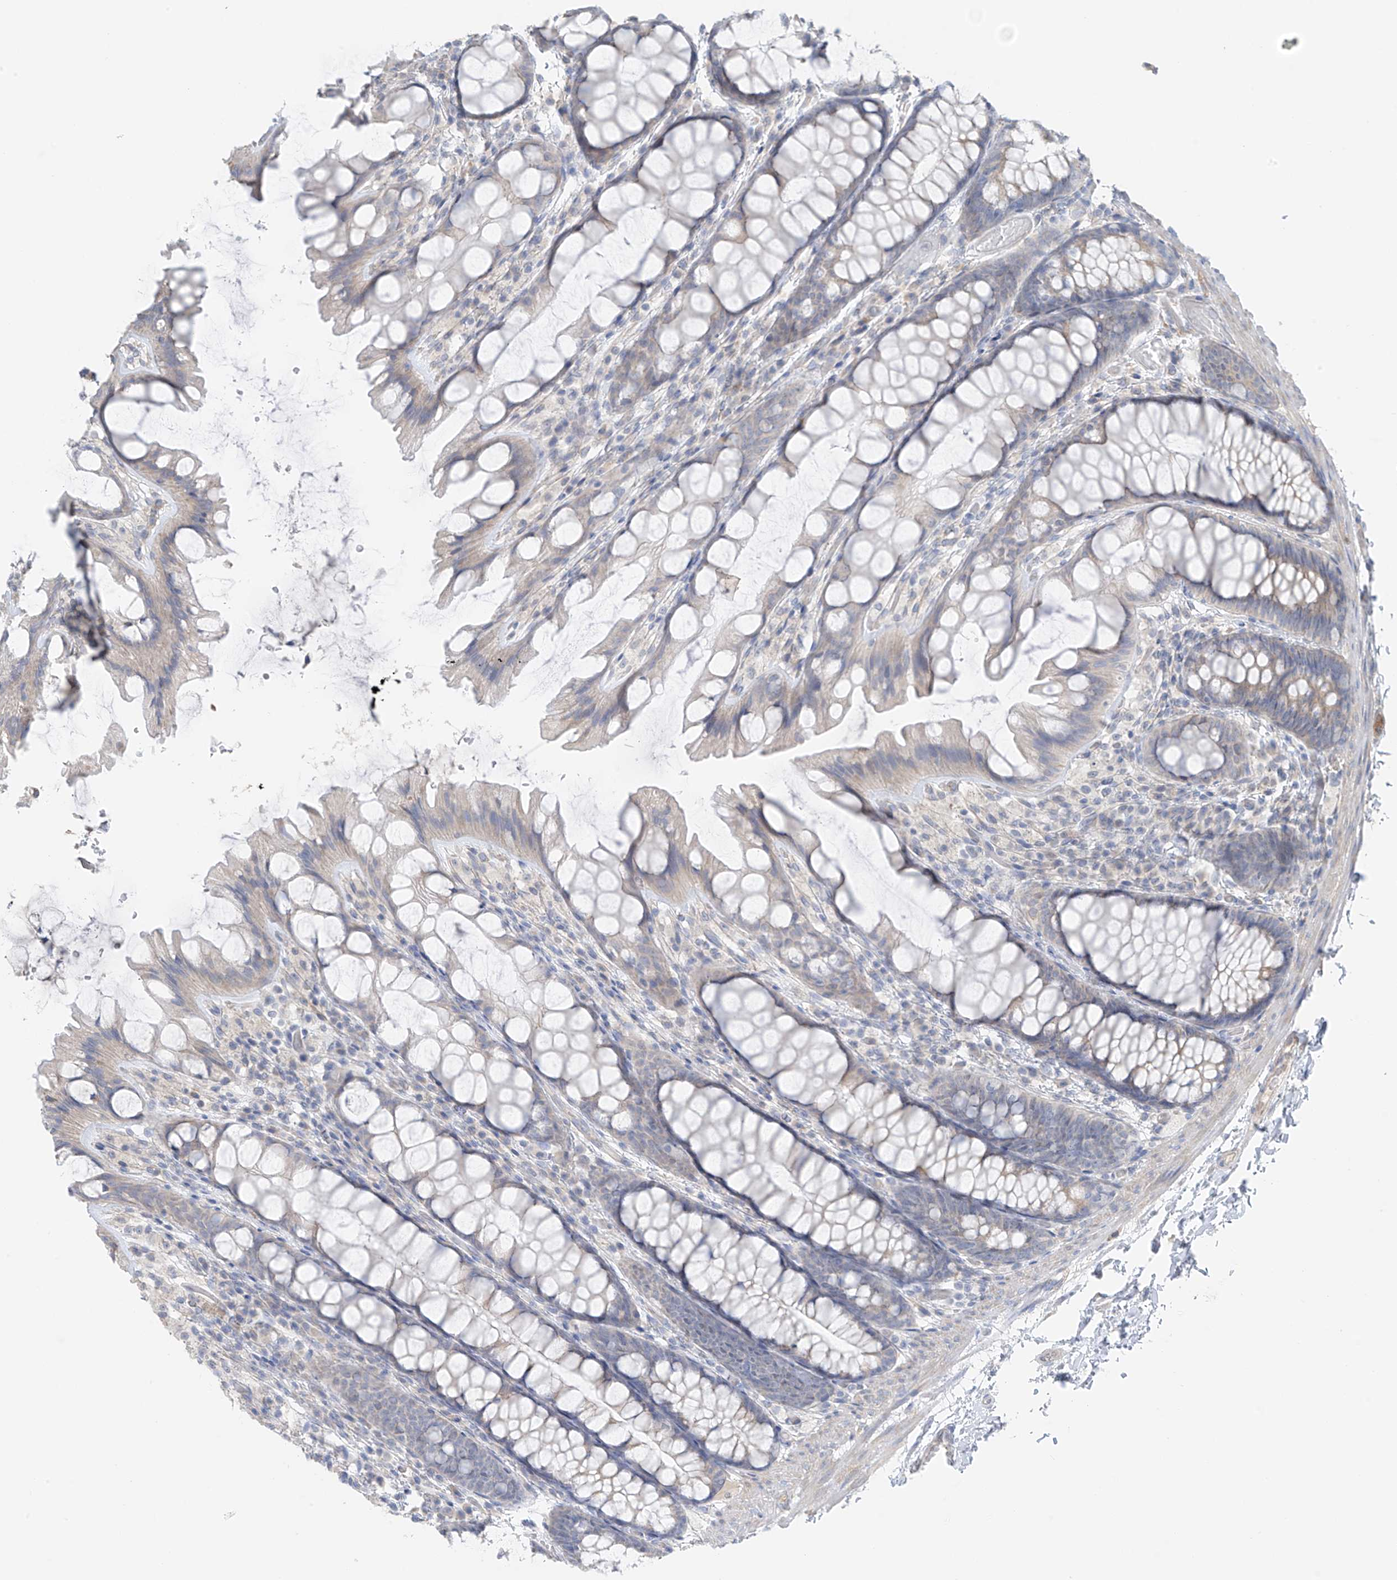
{"staining": {"intensity": "negative", "quantity": "none", "location": "none"}, "tissue": "colon", "cell_type": "Endothelial cells", "image_type": "normal", "snomed": [{"axis": "morphology", "description": "Normal tissue, NOS"}, {"axis": "topography", "description": "Colon"}], "caption": "Endothelial cells show no significant protein expression in normal colon. (DAB (3,3'-diaminobenzidine) immunohistochemistry with hematoxylin counter stain).", "gene": "NALCN", "patient": {"sex": "male", "age": 47}}